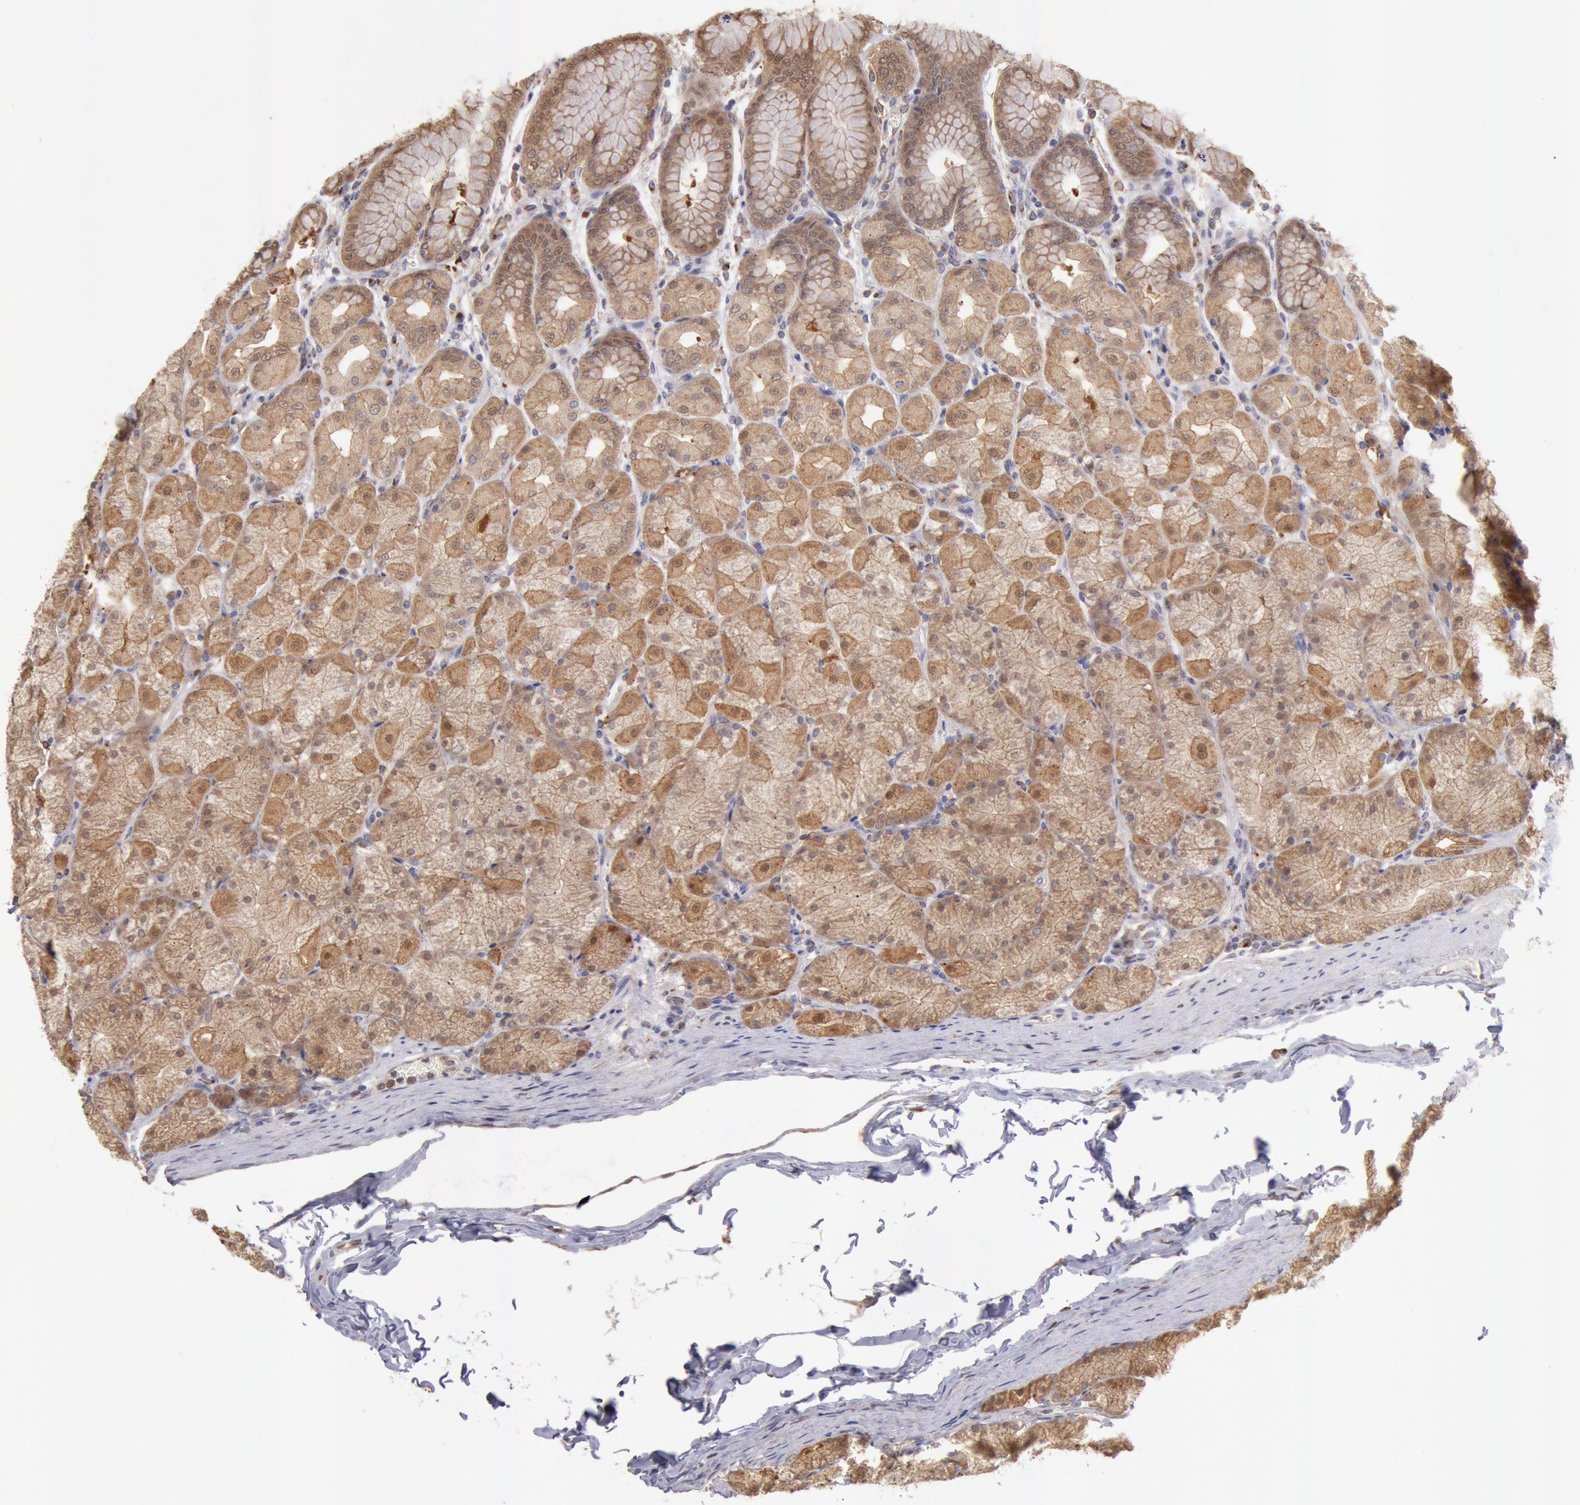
{"staining": {"intensity": "moderate", "quantity": ">75%", "location": "cytoplasmic/membranous,nuclear"}, "tissue": "stomach", "cell_type": "Glandular cells", "image_type": "normal", "snomed": [{"axis": "morphology", "description": "Normal tissue, NOS"}, {"axis": "topography", "description": "Stomach, upper"}], "caption": "Protein expression analysis of unremarkable stomach exhibits moderate cytoplasmic/membranous,nuclear staining in about >75% of glandular cells. (brown staining indicates protein expression, while blue staining denotes nuclei).", "gene": "COMT", "patient": {"sex": "female", "age": 56}}